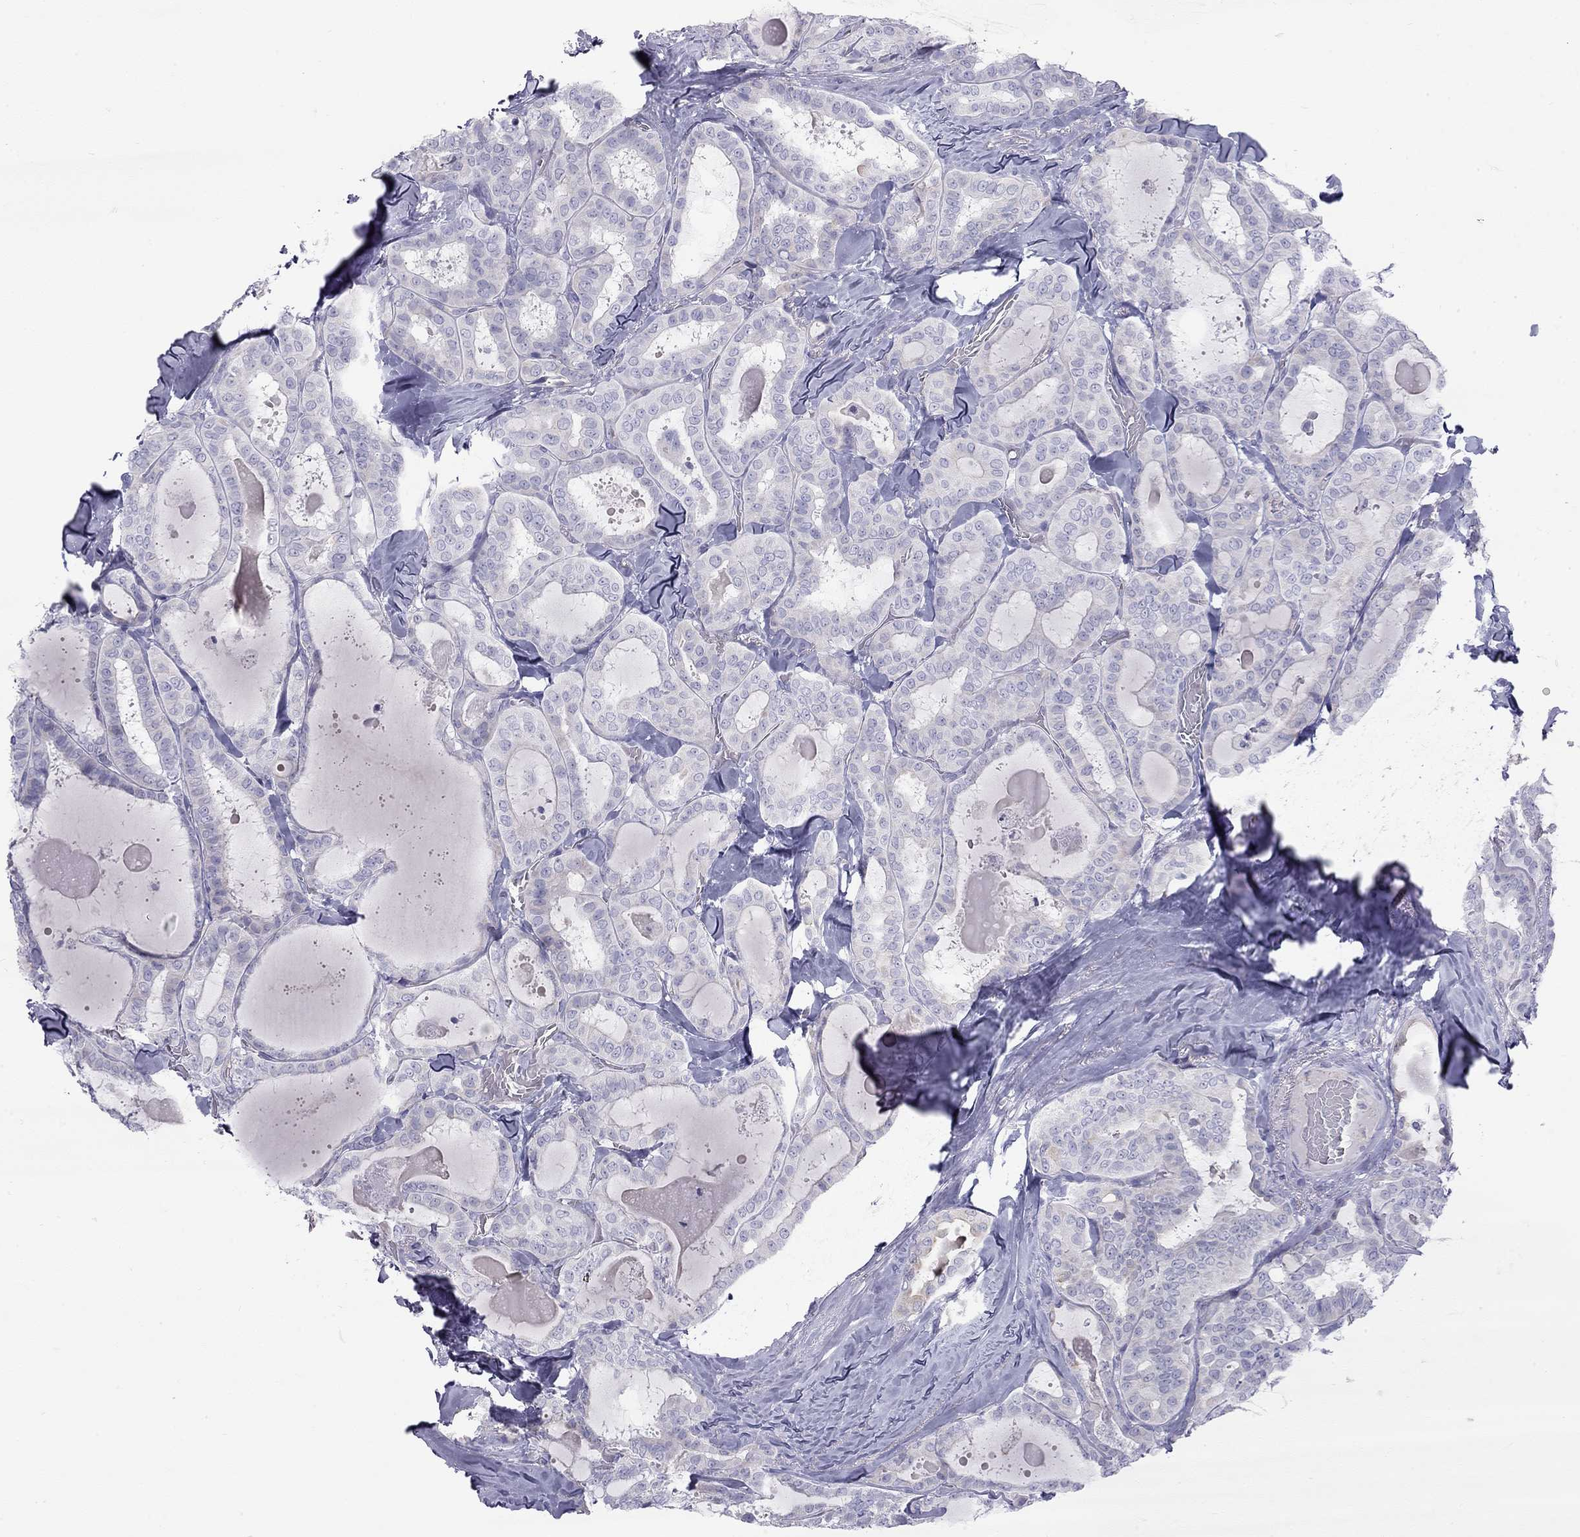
{"staining": {"intensity": "negative", "quantity": "none", "location": "none"}, "tissue": "thyroid cancer", "cell_type": "Tumor cells", "image_type": "cancer", "snomed": [{"axis": "morphology", "description": "Papillary adenocarcinoma, NOS"}, {"axis": "topography", "description": "Thyroid gland"}], "caption": "This is an IHC image of human papillary adenocarcinoma (thyroid). There is no staining in tumor cells.", "gene": "TDRD6", "patient": {"sex": "female", "age": 39}}